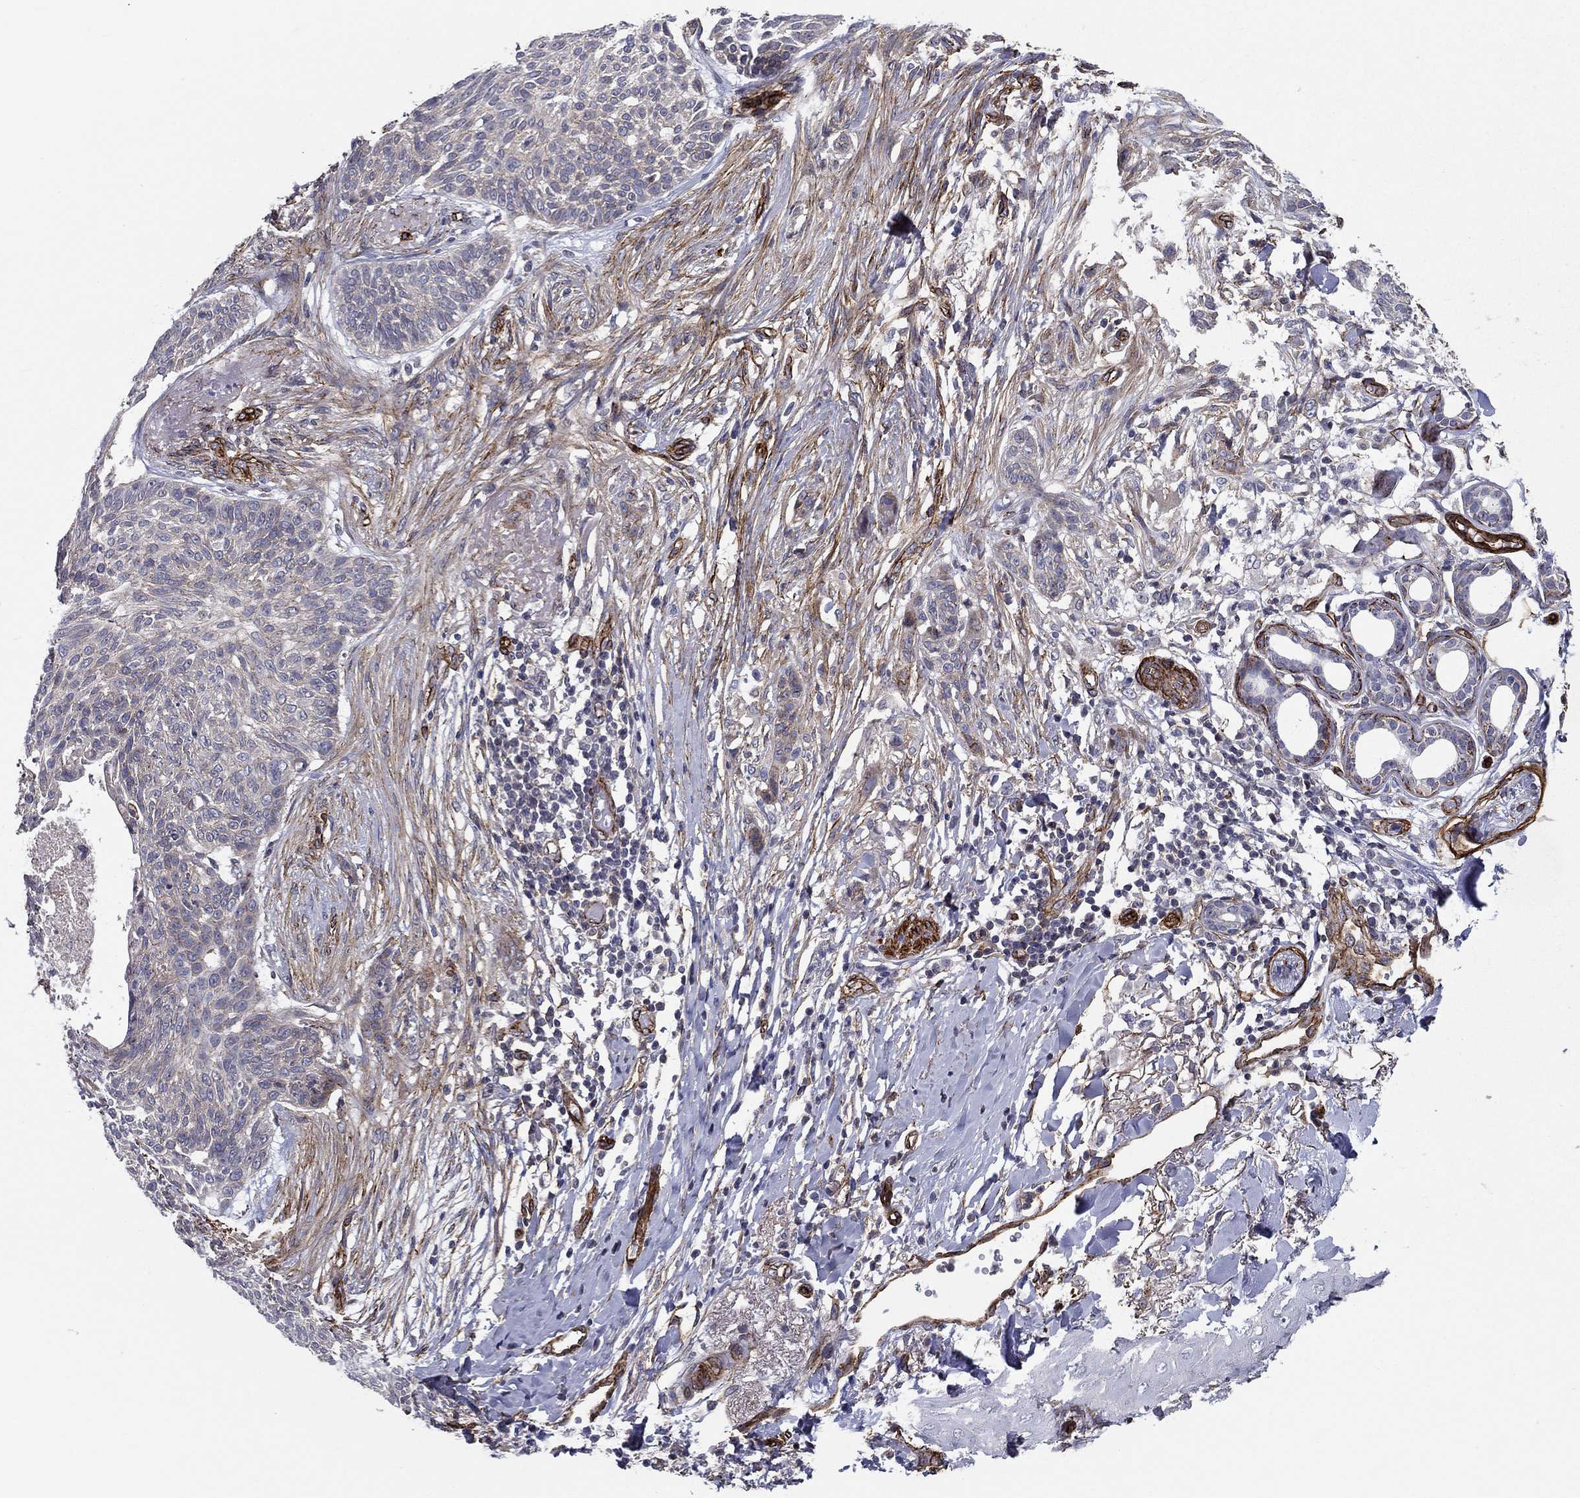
{"staining": {"intensity": "negative", "quantity": "none", "location": "none"}, "tissue": "skin cancer", "cell_type": "Tumor cells", "image_type": "cancer", "snomed": [{"axis": "morphology", "description": "Normal tissue, NOS"}, {"axis": "morphology", "description": "Basal cell carcinoma"}, {"axis": "topography", "description": "Skin"}], "caption": "The micrograph demonstrates no significant staining in tumor cells of skin cancer (basal cell carcinoma). Brightfield microscopy of immunohistochemistry stained with DAB (3,3'-diaminobenzidine) (brown) and hematoxylin (blue), captured at high magnification.", "gene": "SYNC", "patient": {"sex": "male", "age": 84}}